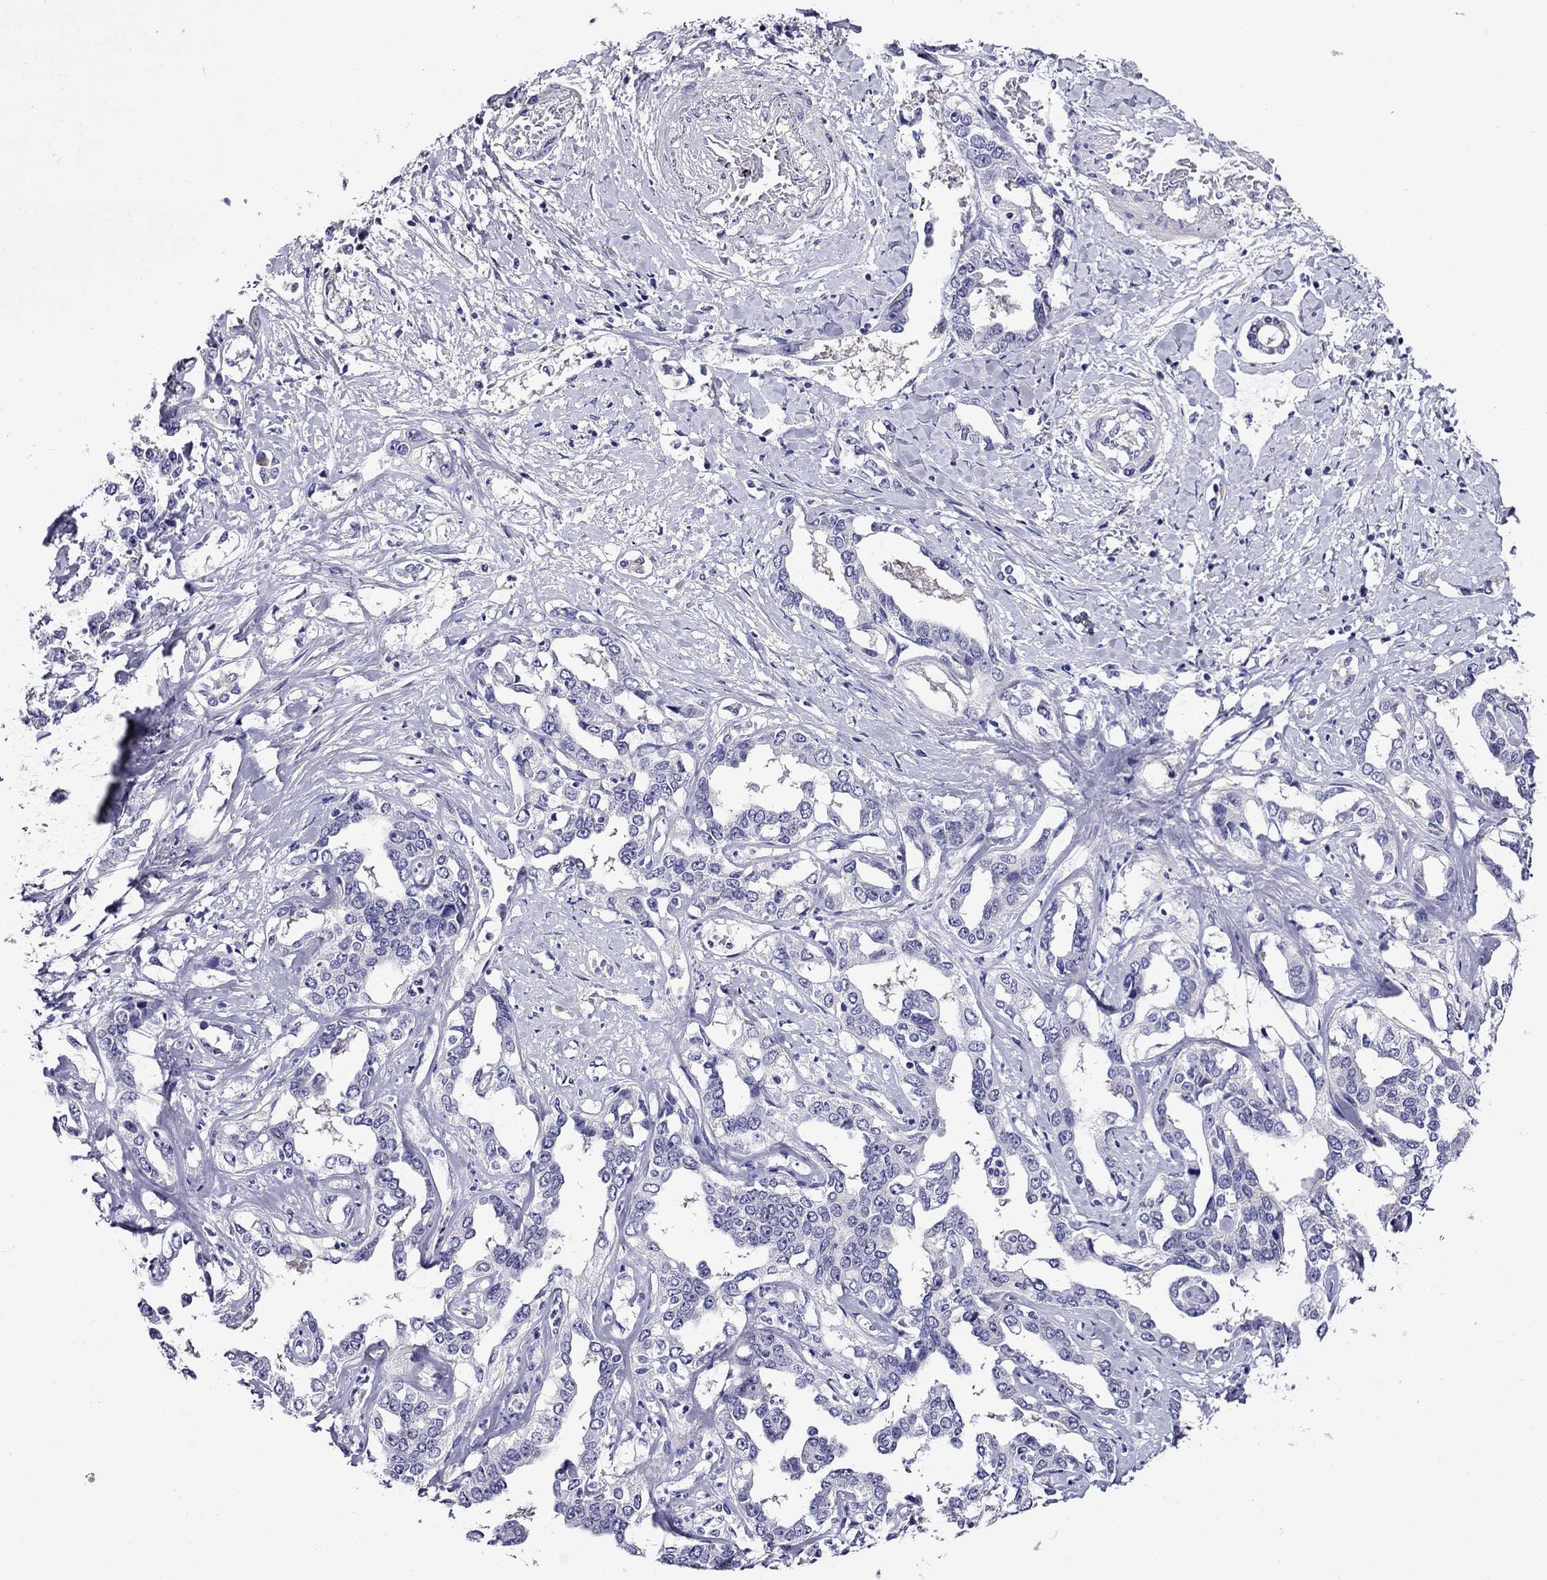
{"staining": {"intensity": "negative", "quantity": "none", "location": "none"}, "tissue": "liver cancer", "cell_type": "Tumor cells", "image_type": "cancer", "snomed": [{"axis": "morphology", "description": "Cholangiocarcinoma"}, {"axis": "topography", "description": "Liver"}], "caption": "This image is of cholangiocarcinoma (liver) stained with IHC to label a protein in brown with the nuclei are counter-stained blue. There is no positivity in tumor cells.", "gene": "SCG2", "patient": {"sex": "male", "age": 59}}